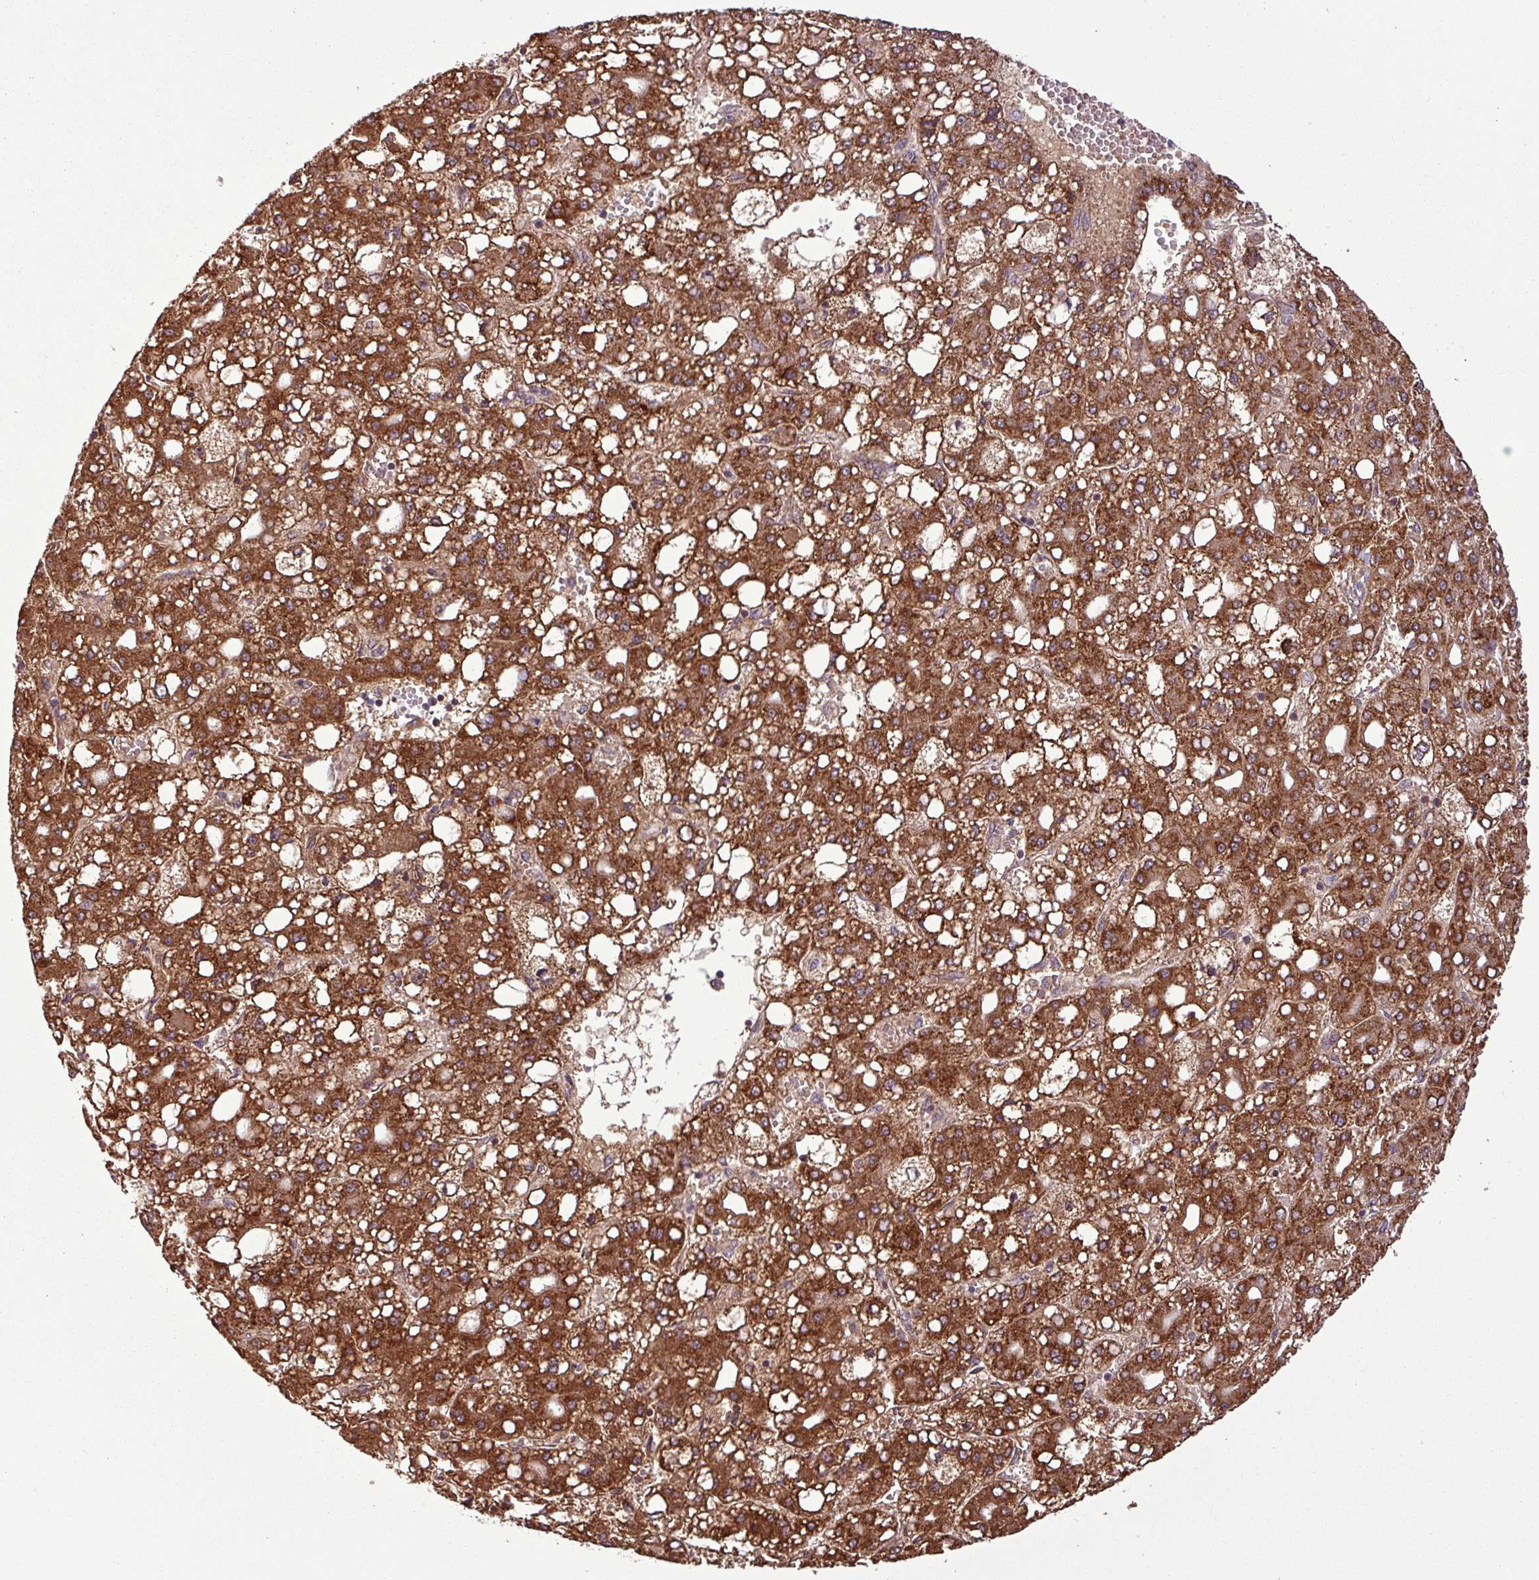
{"staining": {"intensity": "strong", "quantity": ">75%", "location": "cytoplasmic/membranous"}, "tissue": "liver cancer", "cell_type": "Tumor cells", "image_type": "cancer", "snomed": [{"axis": "morphology", "description": "Carcinoma, Hepatocellular, NOS"}, {"axis": "topography", "description": "Liver"}], "caption": "Hepatocellular carcinoma (liver) tissue shows strong cytoplasmic/membranous expression in about >75% of tumor cells, visualized by immunohistochemistry.", "gene": "MCTP2", "patient": {"sex": "male", "age": 65}}